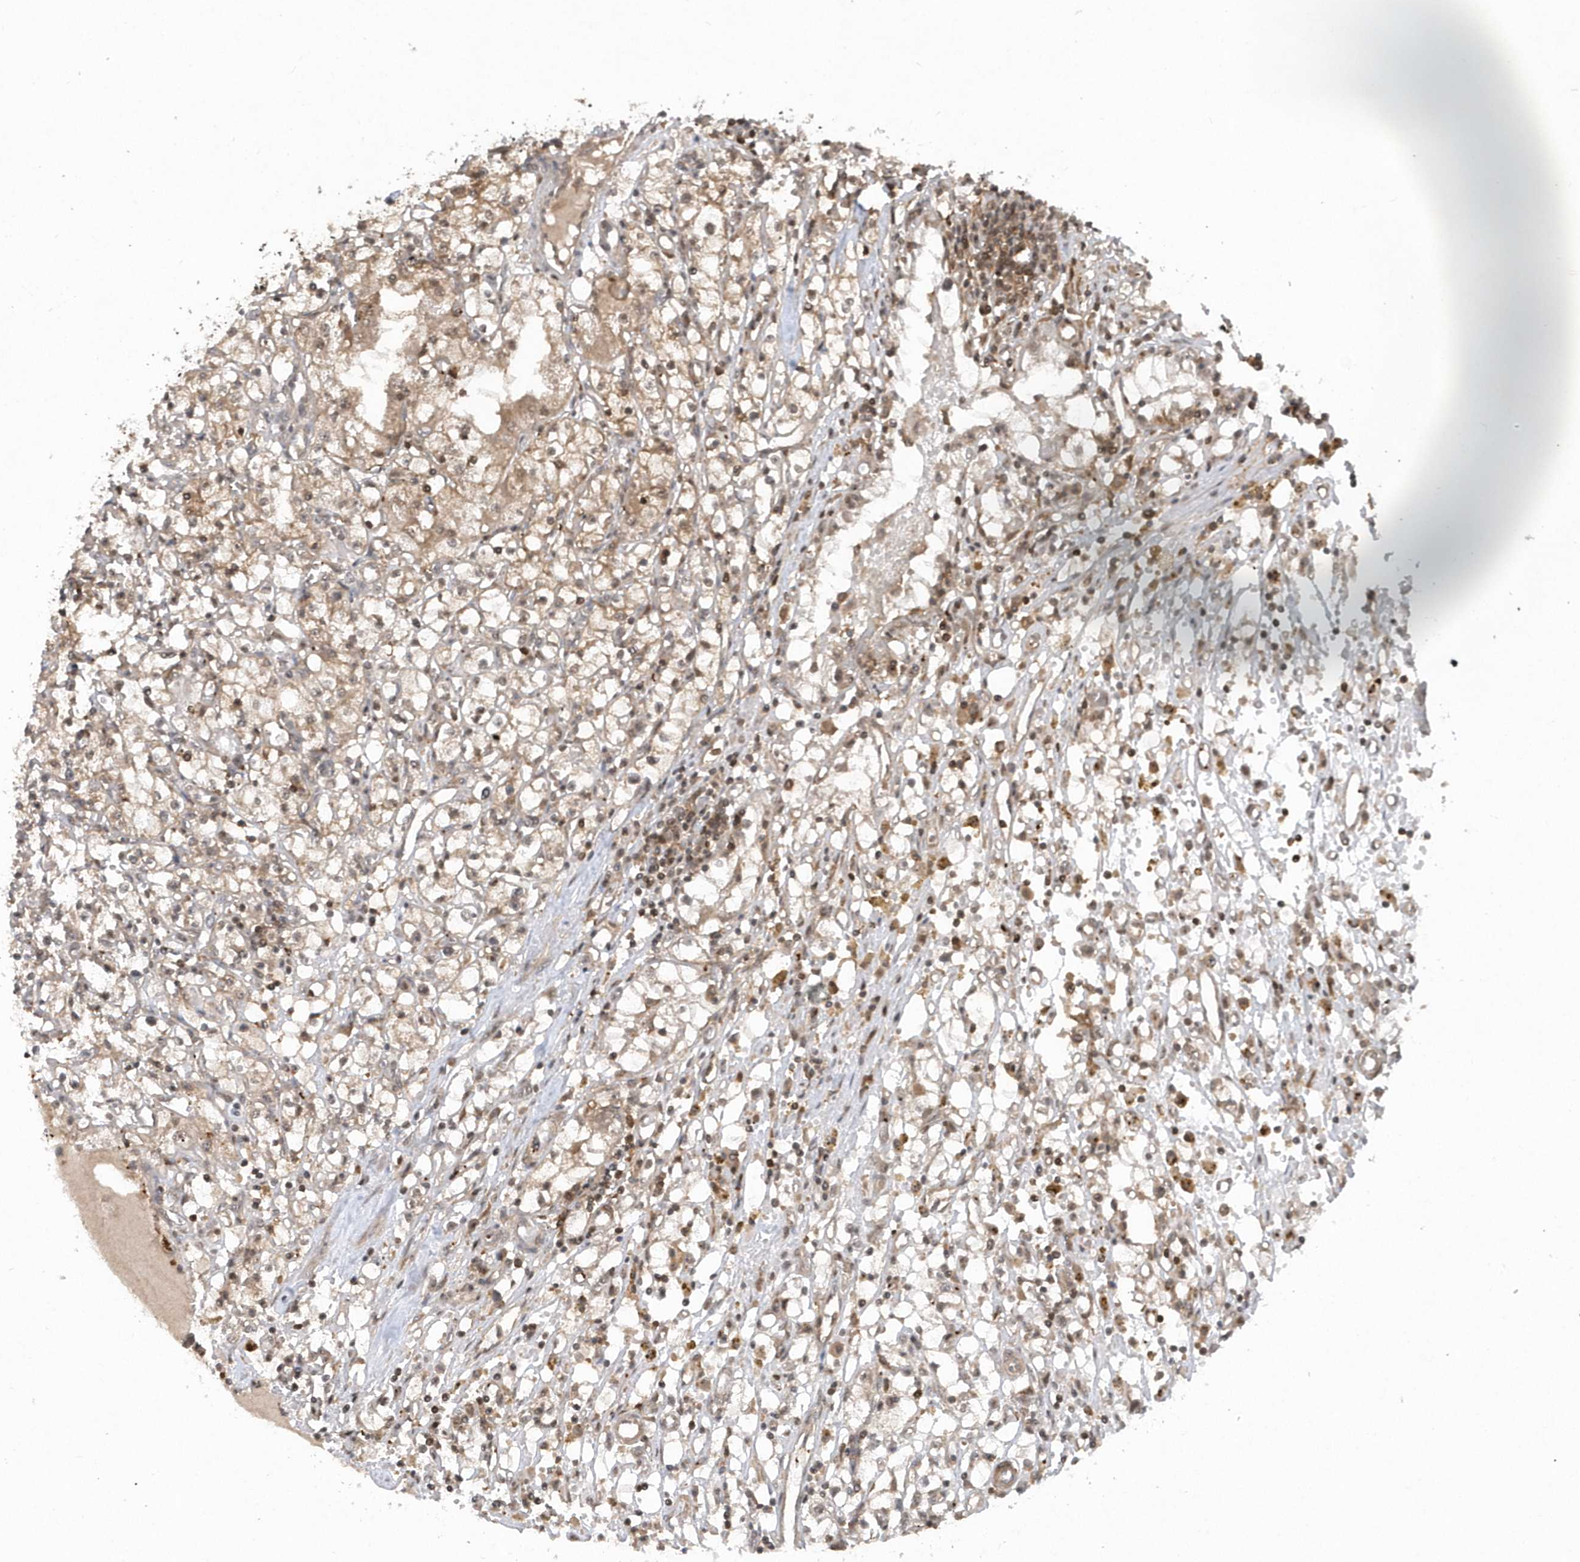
{"staining": {"intensity": "weak", "quantity": ">75%", "location": "cytoplasmic/membranous,nuclear"}, "tissue": "renal cancer", "cell_type": "Tumor cells", "image_type": "cancer", "snomed": [{"axis": "morphology", "description": "Adenocarcinoma, NOS"}, {"axis": "topography", "description": "Kidney"}], "caption": "Protein staining of renal cancer (adenocarcinoma) tissue displays weak cytoplasmic/membranous and nuclear positivity in about >75% of tumor cells. The staining is performed using DAB (3,3'-diaminobenzidine) brown chromogen to label protein expression. The nuclei are counter-stained blue using hematoxylin.", "gene": "ACYP1", "patient": {"sex": "male", "age": 56}}